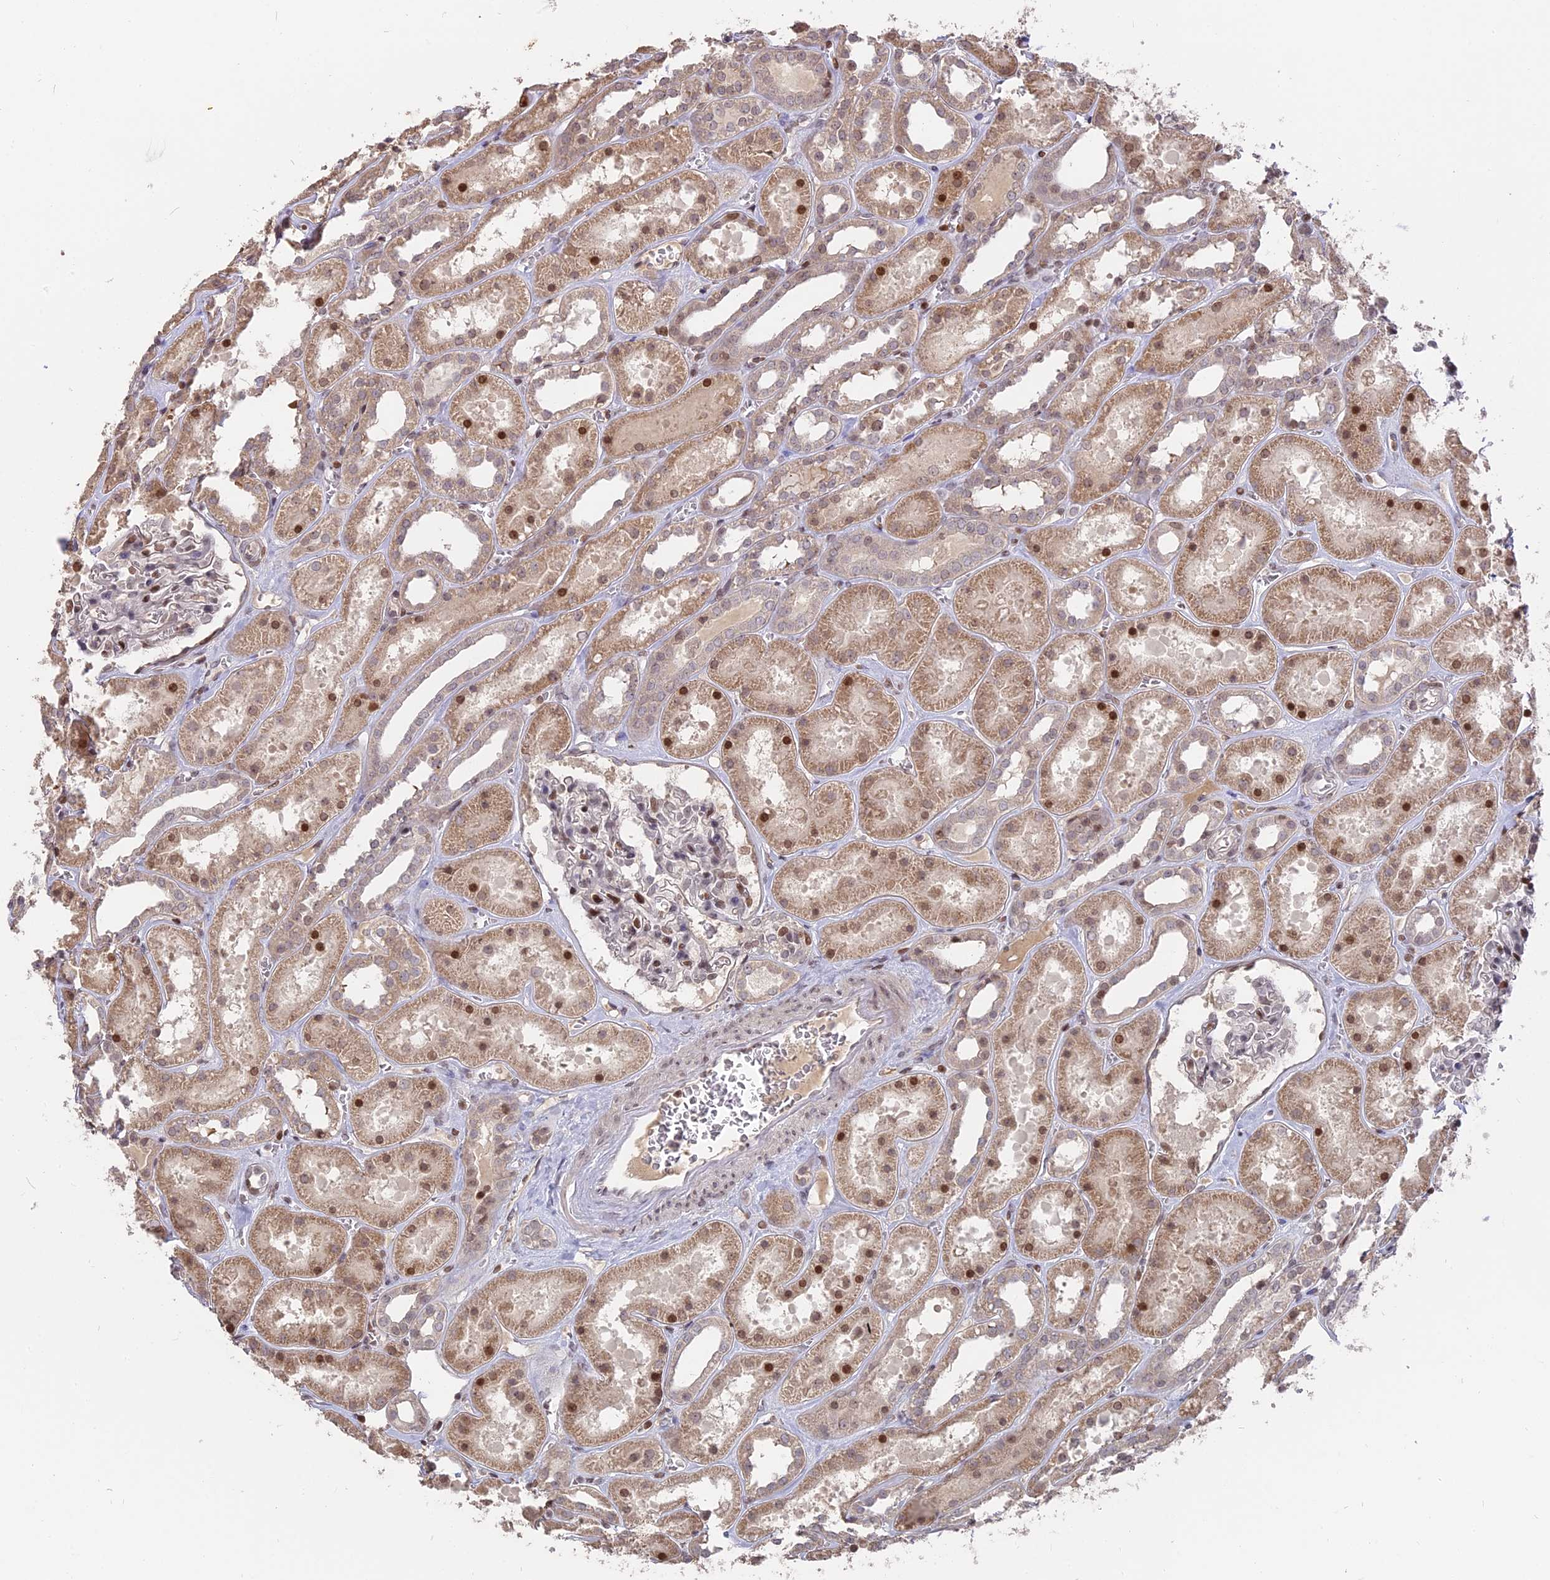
{"staining": {"intensity": "moderate", "quantity": "25%-75%", "location": "nuclear"}, "tissue": "kidney", "cell_type": "Cells in glomeruli", "image_type": "normal", "snomed": [{"axis": "morphology", "description": "Normal tissue, NOS"}, {"axis": "topography", "description": "Kidney"}], "caption": "Cells in glomeruli display medium levels of moderate nuclear positivity in approximately 25%-75% of cells in benign human kidney.", "gene": "NR1H3", "patient": {"sex": "female", "age": 41}}